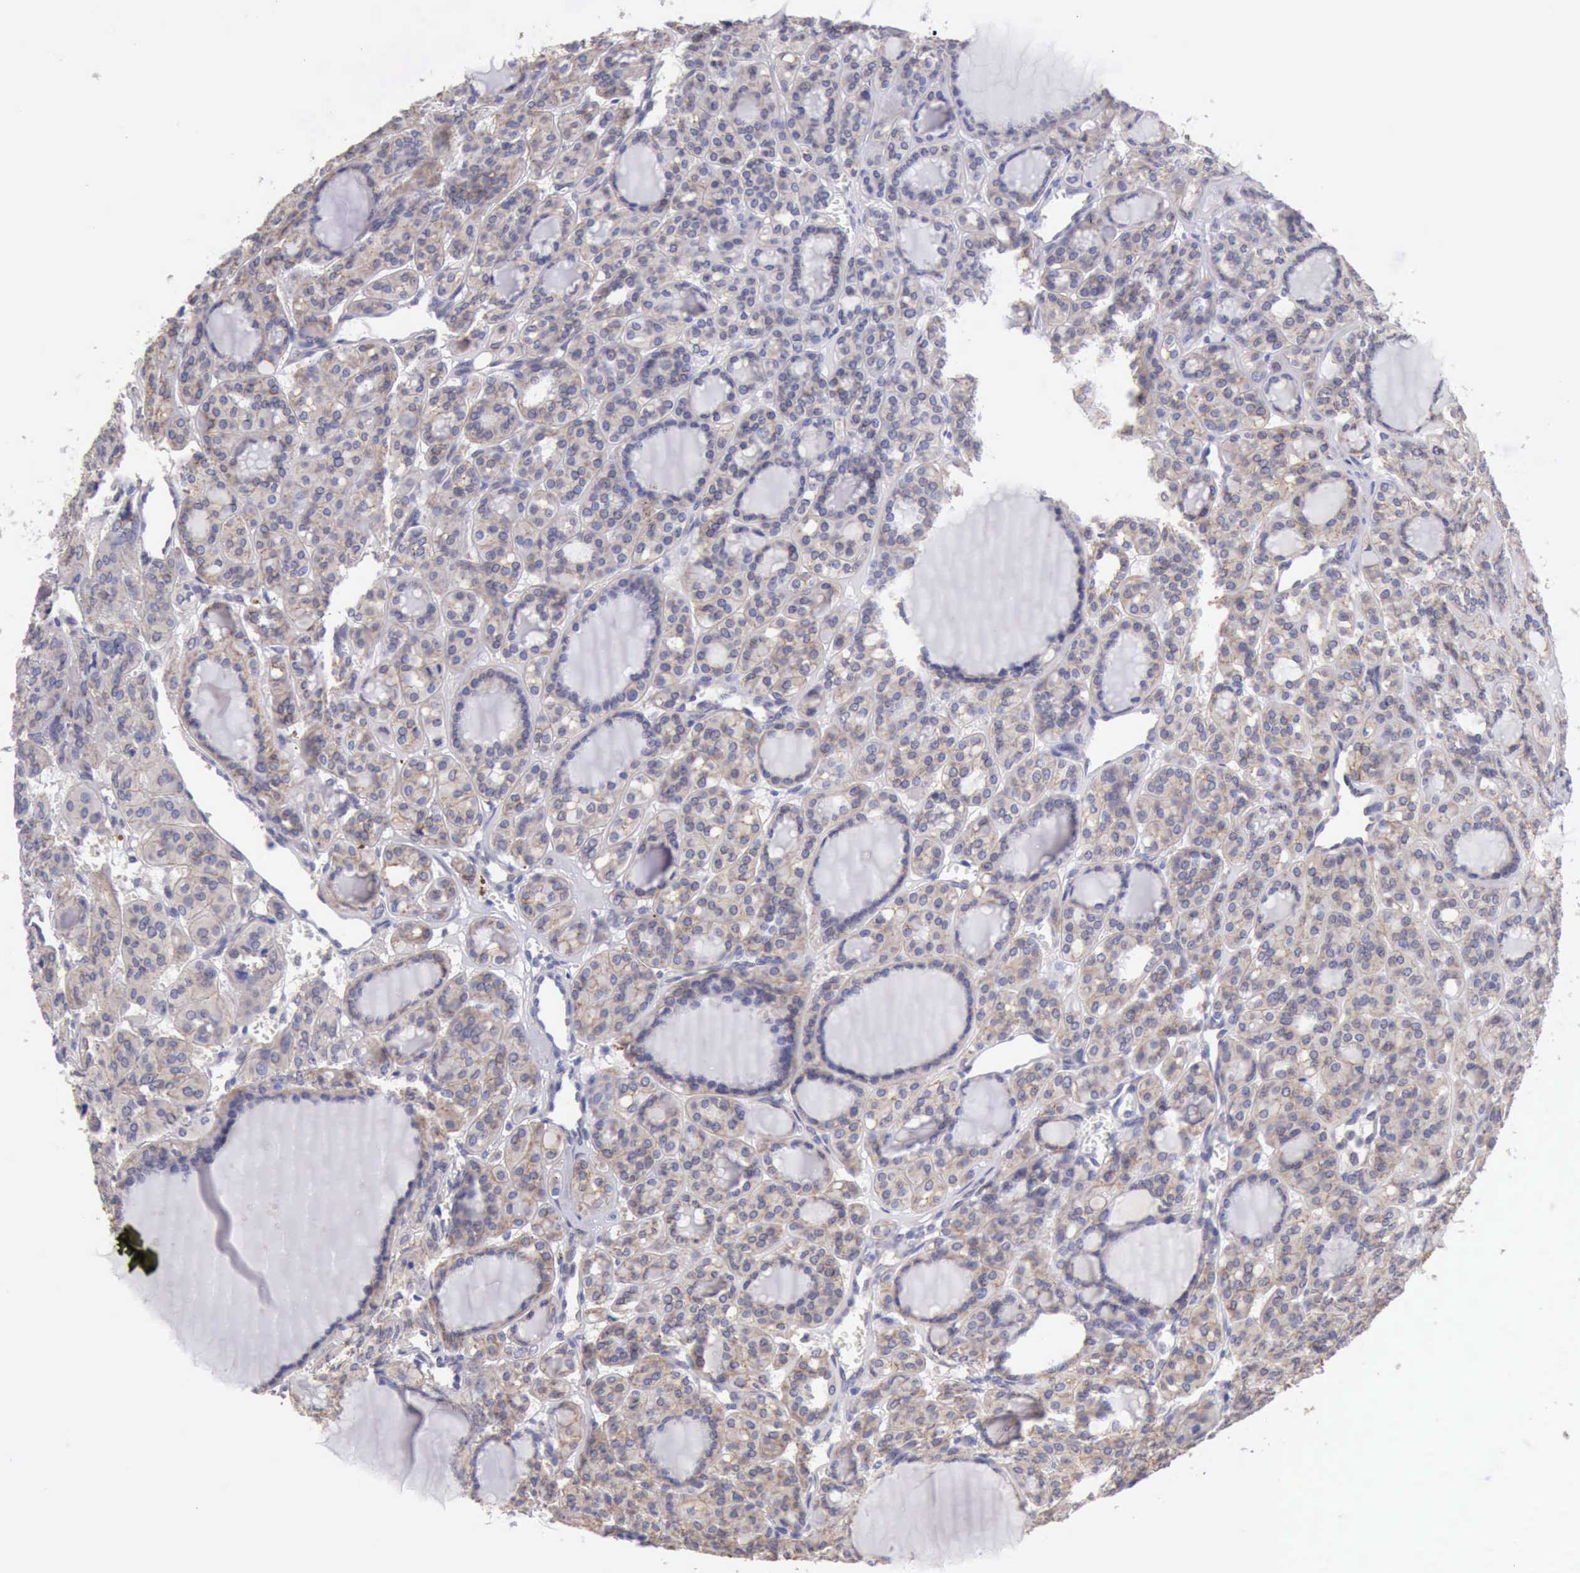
{"staining": {"intensity": "moderate", "quantity": "25%-75%", "location": "cytoplasmic/membranous"}, "tissue": "thyroid cancer", "cell_type": "Tumor cells", "image_type": "cancer", "snomed": [{"axis": "morphology", "description": "Follicular adenoma carcinoma, NOS"}, {"axis": "topography", "description": "Thyroid gland"}], "caption": "A brown stain highlights moderate cytoplasmic/membranous positivity of a protein in human thyroid cancer (follicular adenoma carcinoma) tumor cells. The staining was performed using DAB to visualize the protein expression in brown, while the nuclei were stained in blue with hematoxylin (Magnification: 20x).", "gene": "KCND1", "patient": {"sex": "female", "age": 71}}